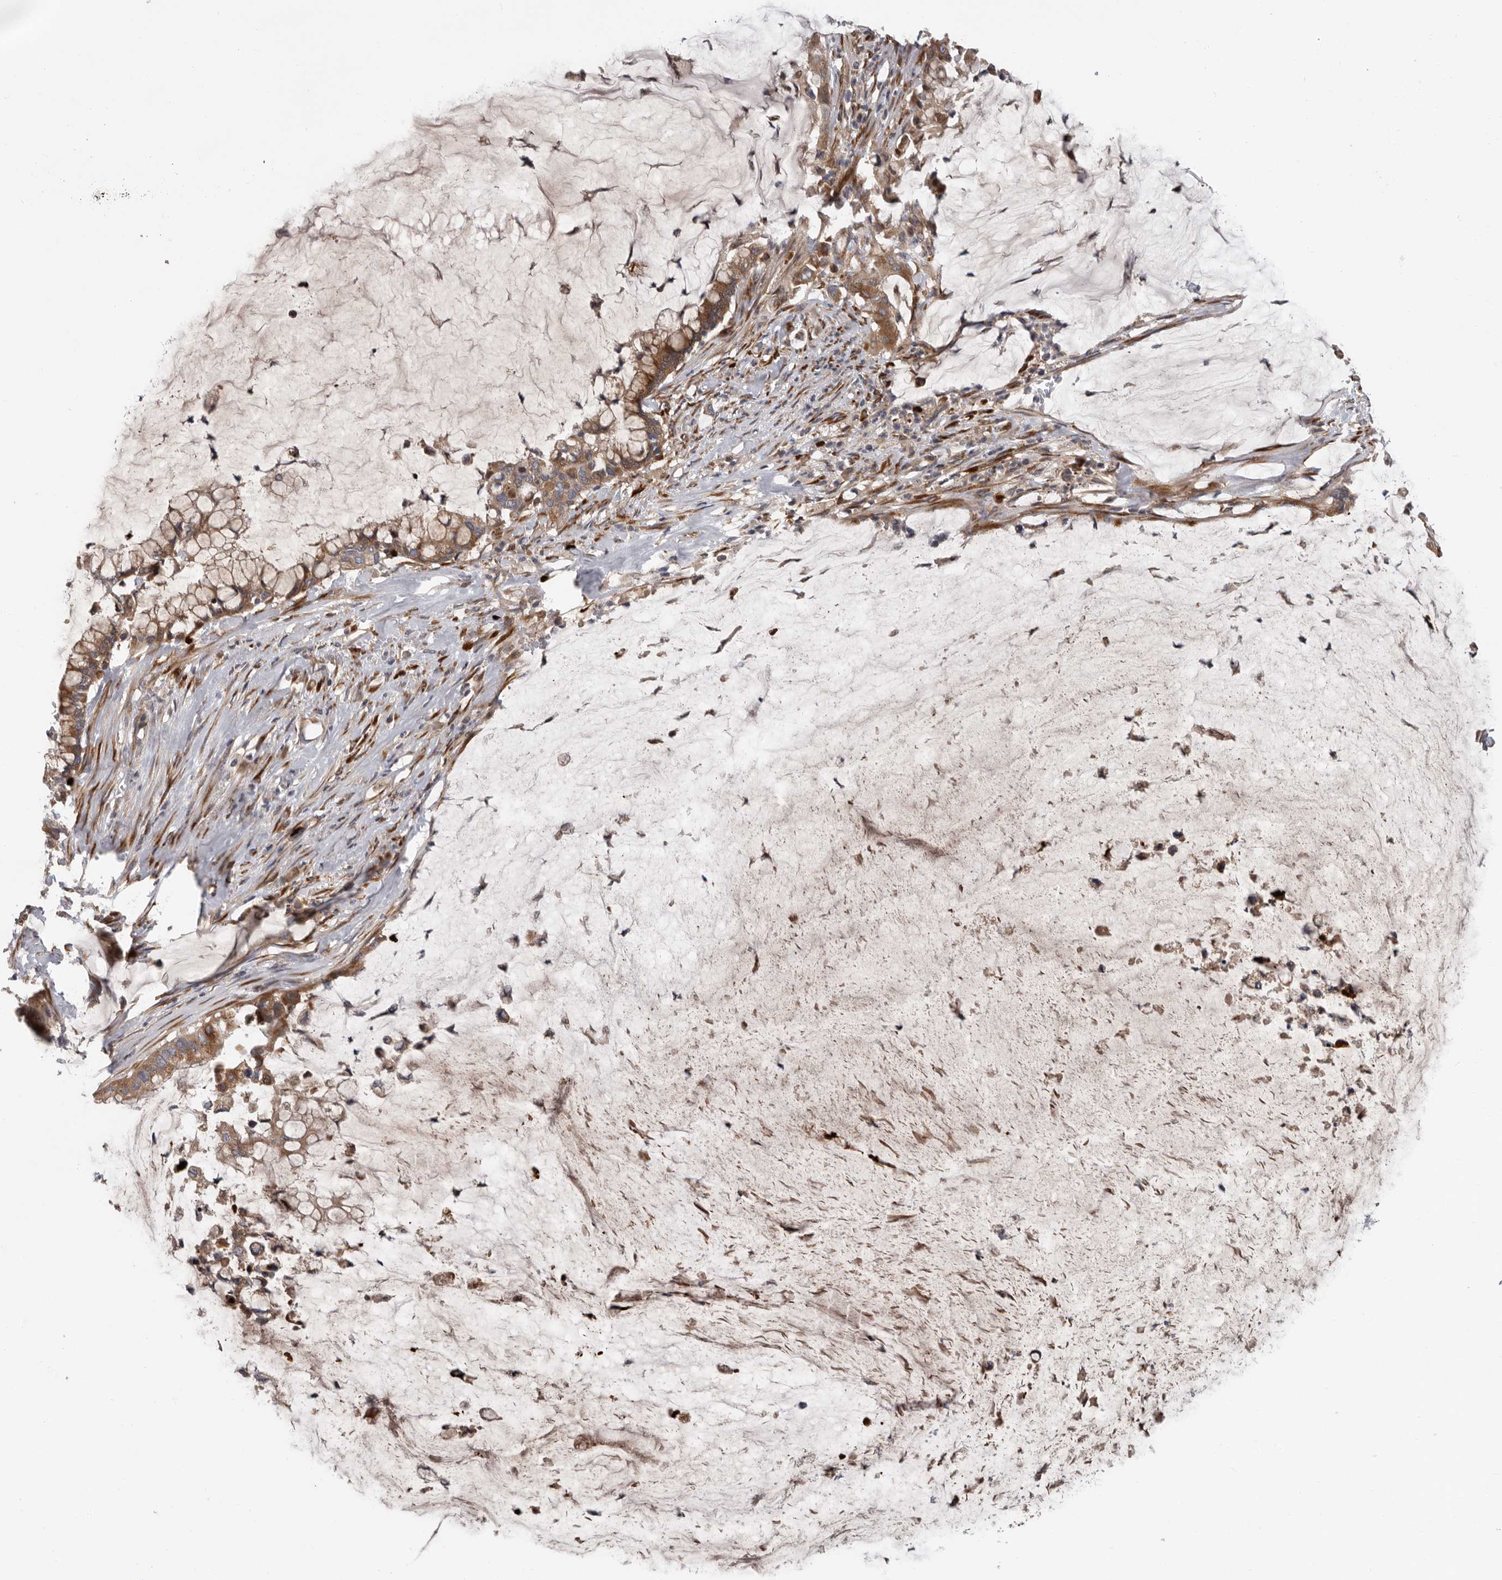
{"staining": {"intensity": "moderate", "quantity": ">75%", "location": "cytoplasmic/membranous"}, "tissue": "pancreatic cancer", "cell_type": "Tumor cells", "image_type": "cancer", "snomed": [{"axis": "morphology", "description": "Adenocarcinoma, NOS"}, {"axis": "topography", "description": "Pancreas"}], "caption": "Immunohistochemical staining of pancreatic cancer (adenocarcinoma) reveals medium levels of moderate cytoplasmic/membranous positivity in approximately >75% of tumor cells.", "gene": "MTF1", "patient": {"sex": "male", "age": 41}}